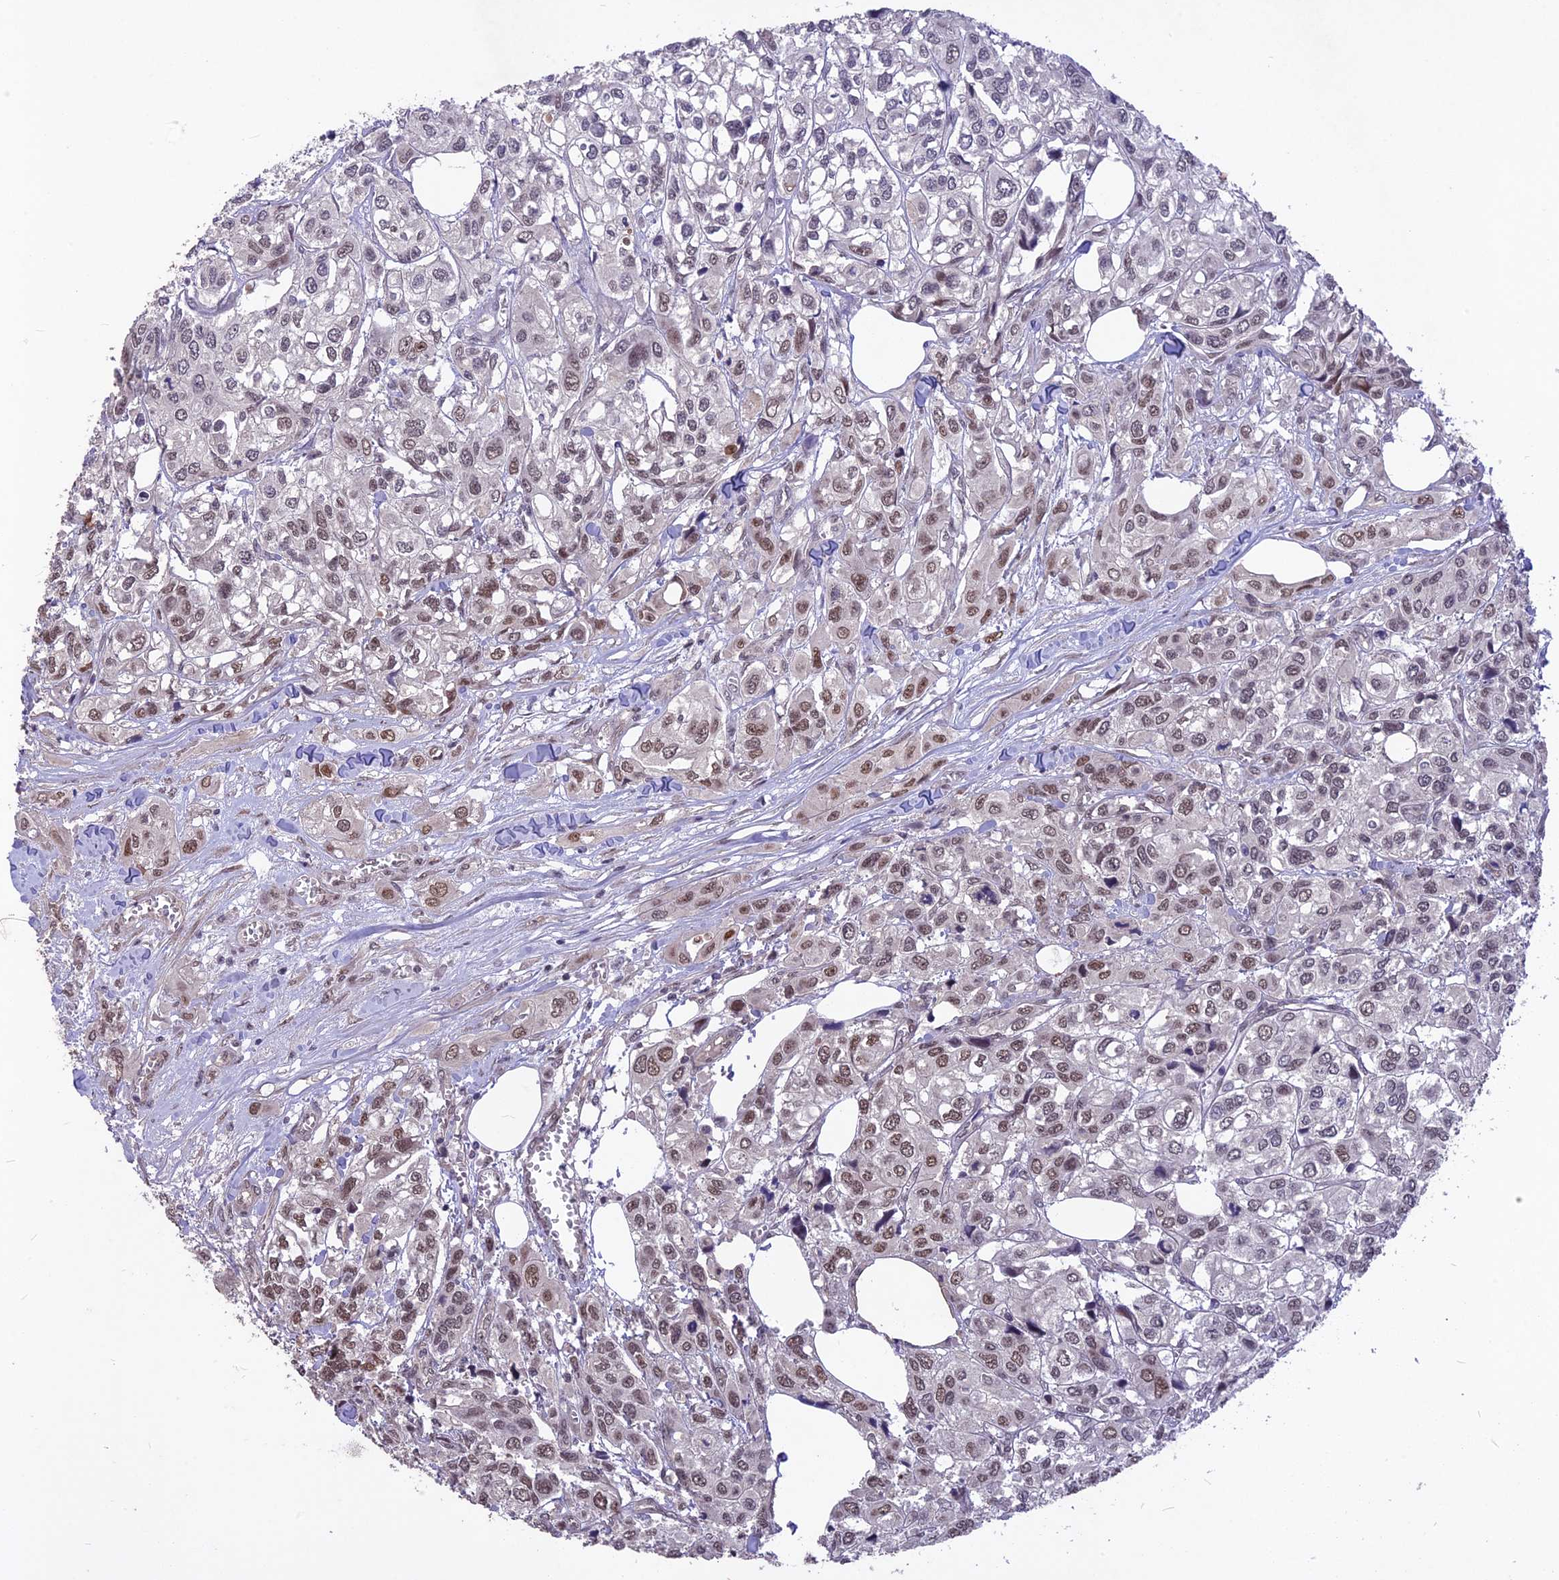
{"staining": {"intensity": "moderate", "quantity": "<25%", "location": "nuclear"}, "tissue": "urothelial cancer", "cell_type": "Tumor cells", "image_type": "cancer", "snomed": [{"axis": "morphology", "description": "Urothelial carcinoma, High grade"}, {"axis": "topography", "description": "Urinary bladder"}], "caption": "Brown immunohistochemical staining in human urothelial cancer displays moderate nuclear expression in approximately <25% of tumor cells. (DAB = brown stain, brightfield microscopy at high magnification).", "gene": "DIS3", "patient": {"sex": "male", "age": 67}}